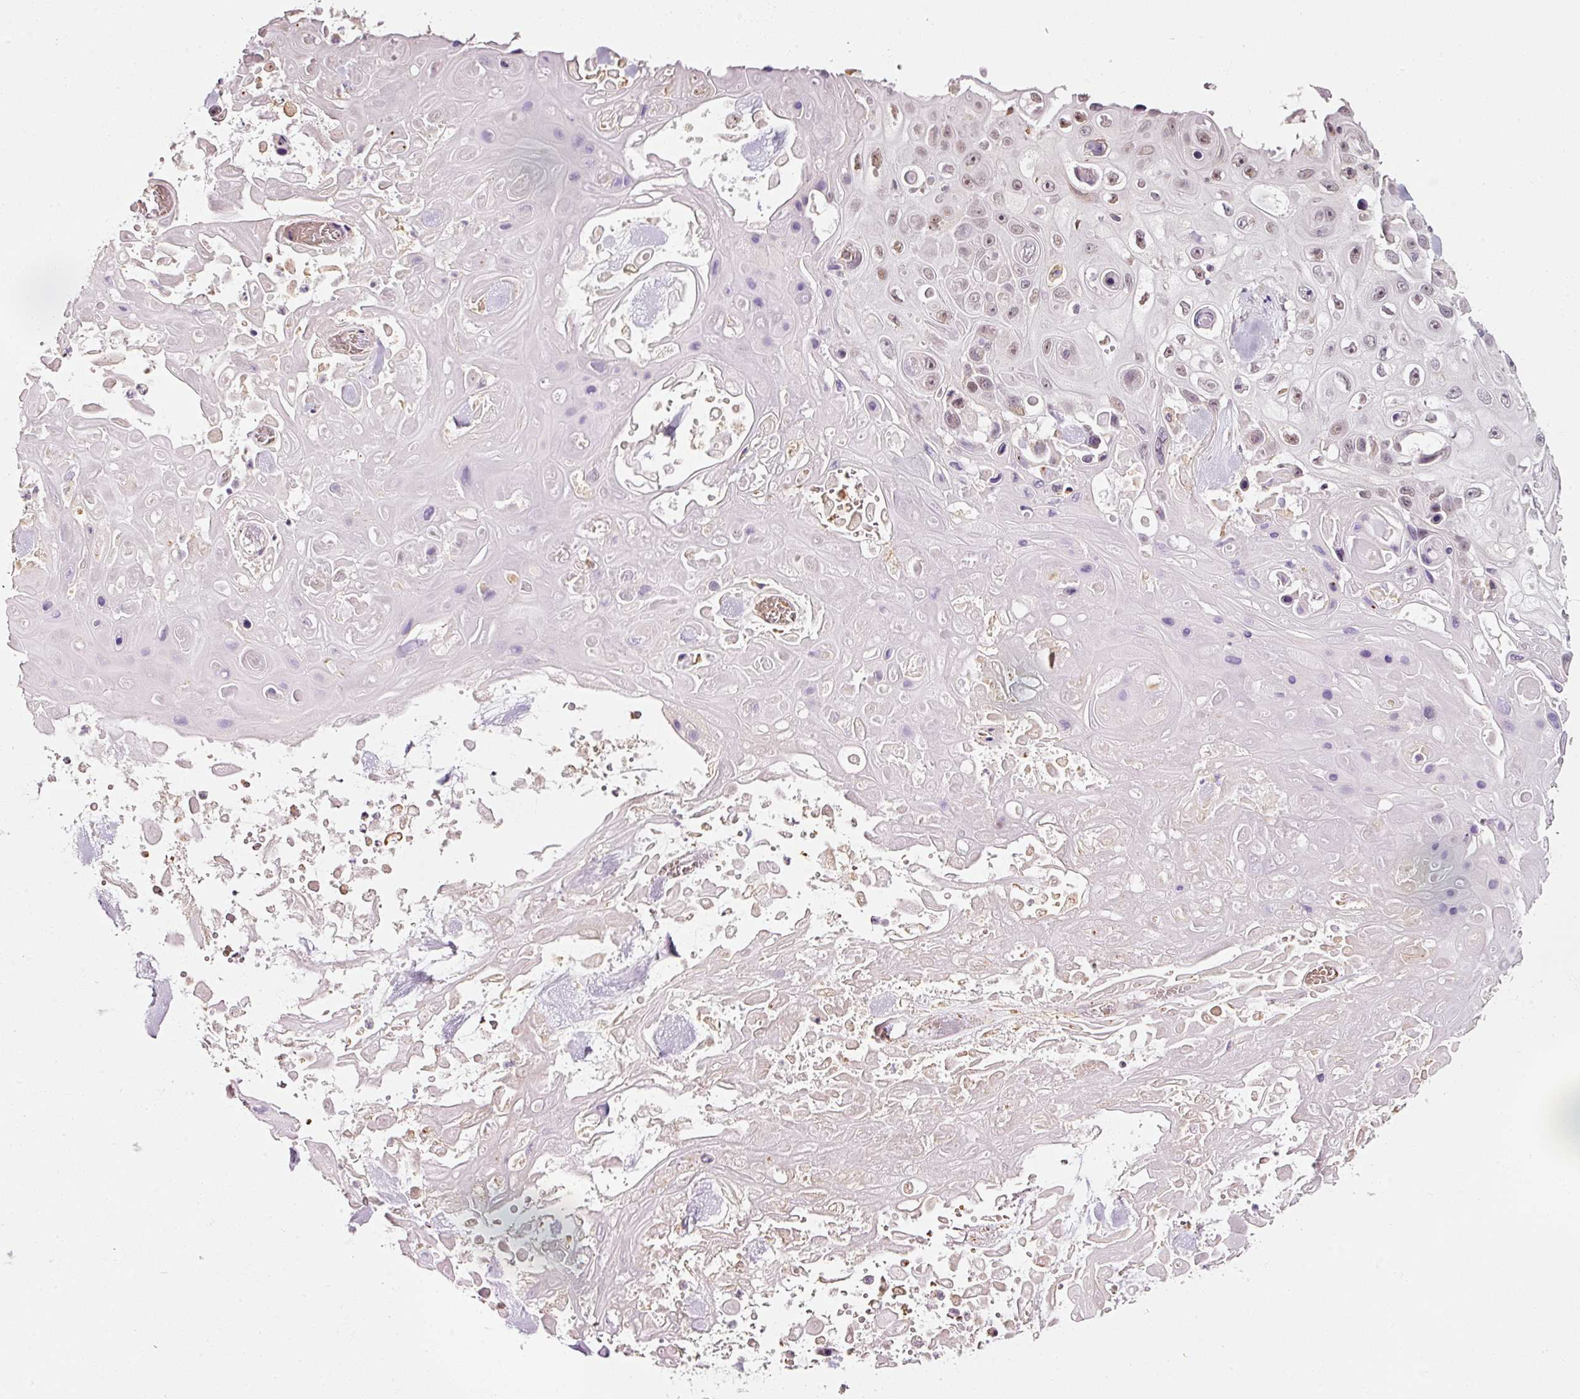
{"staining": {"intensity": "weak", "quantity": "25%-75%", "location": "nuclear"}, "tissue": "skin cancer", "cell_type": "Tumor cells", "image_type": "cancer", "snomed": [{"axis": "morphology", "description": "Squamous cell carcinoma, NOS"}, {"axis": "topography", "description": "Skin"}], "caption": "Immunohistochemistry (IHC) staining of squamous cell carcinoma (skin), which displays low levels of weak nuclear expression in approximately 25%-75% of tumor cells indicating weak nuclear protein staining. The staining was performed using DAB (brown) for protein detection and nuclei were counterstained in hematoxylin (blue).", "gene": "ZNF460", "patient": {"sex": "male", "age": 82}}